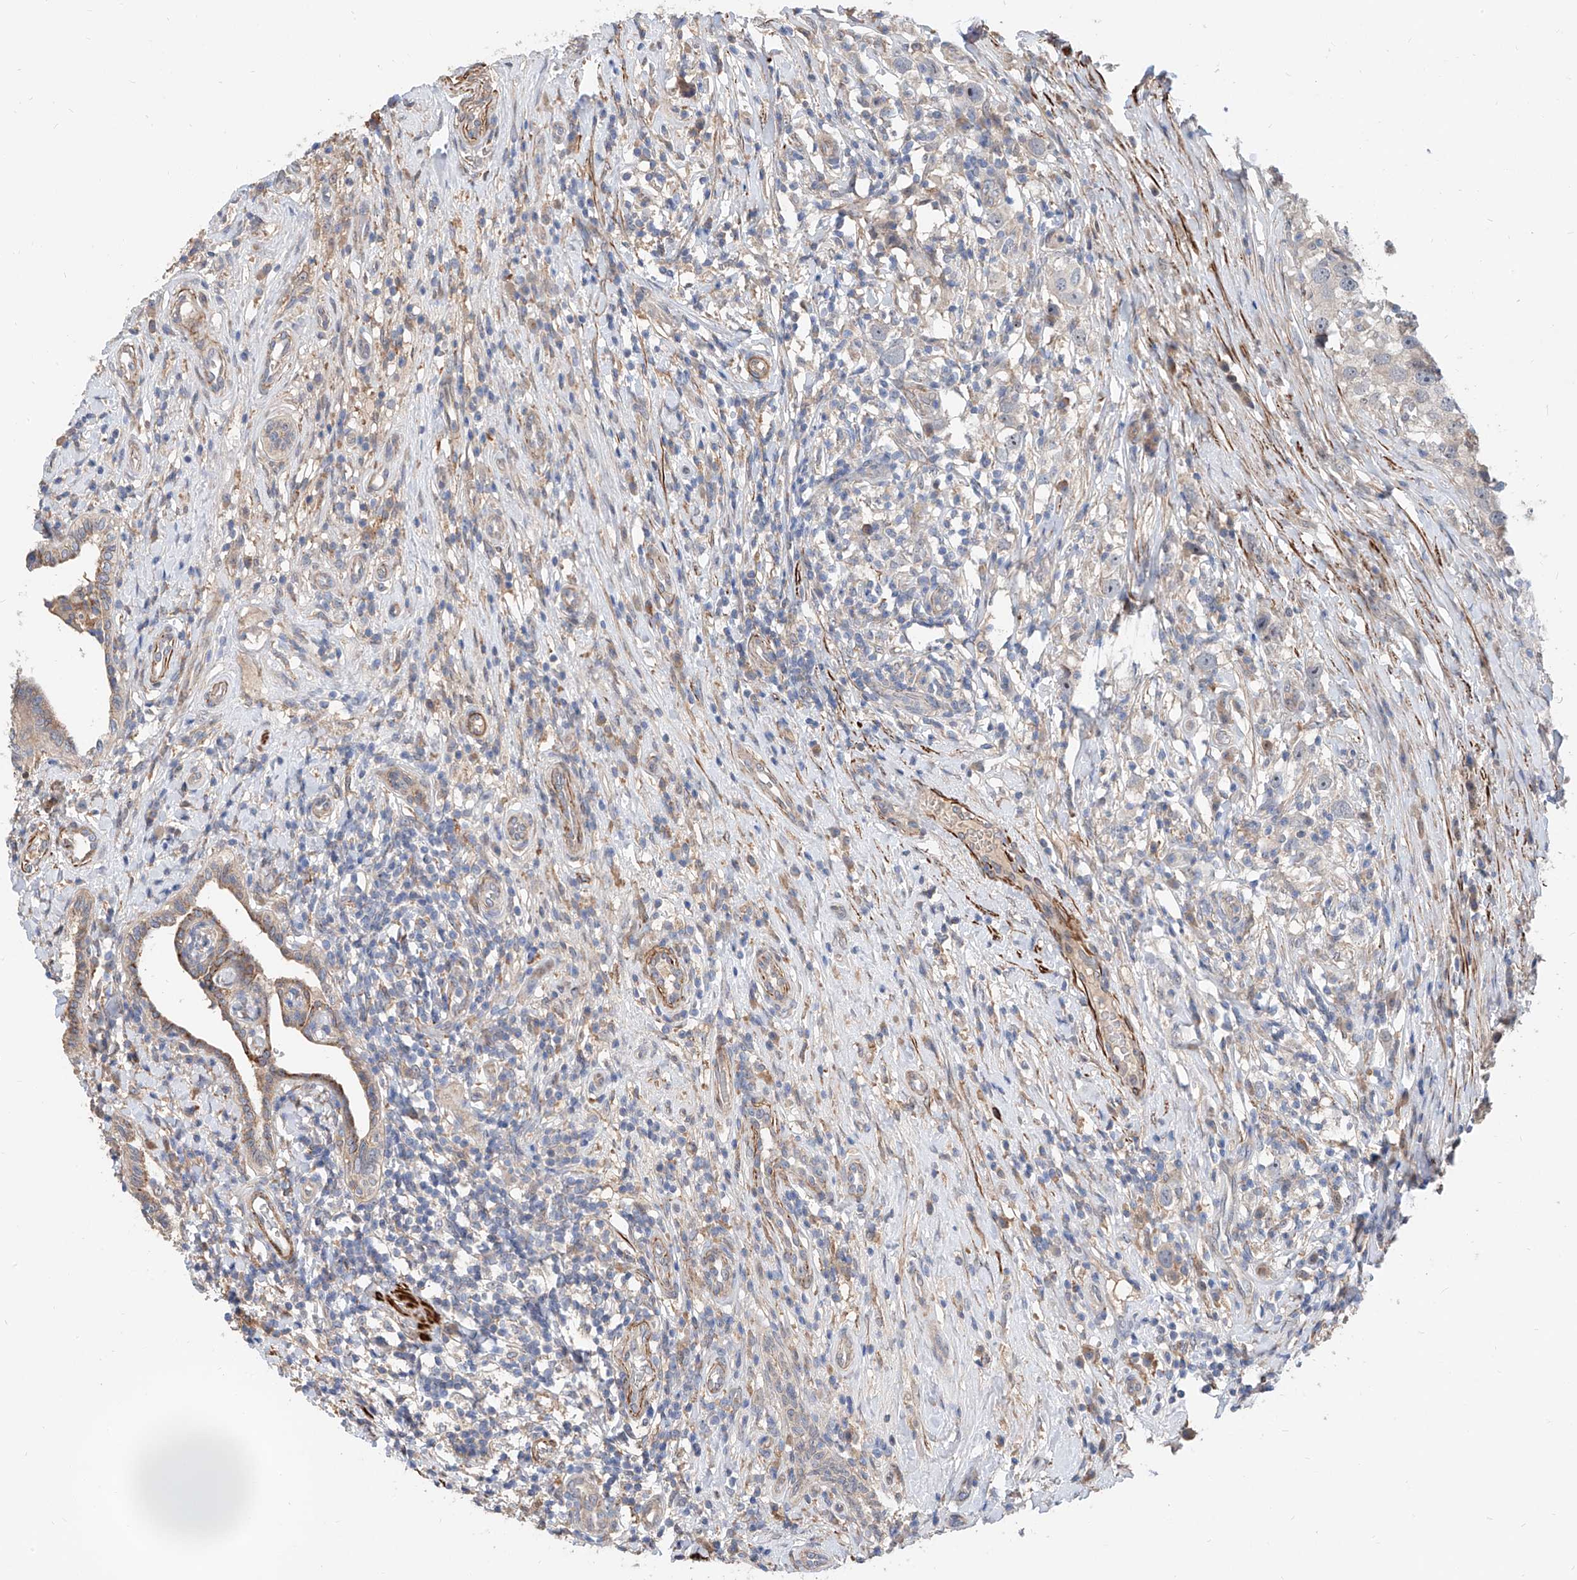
{"staining": {"intensity": "negative", "quantity": "none", "location": "none"}, "tissue": "testis cancer", "cell_type": "Tumor cells", "image_type": "cancer", "snomed": [{"axis": "morphology", "description": "Seminoma, NOS"}, {"axis": "topography", "description": "Testis"}], "caption": "The IHC image has no significant staining in tumor cells of testis cancer tissue. (DAB IHC, high magnification).", "gene": "MAGEE2", "patient": {"sex": "male", "age": 49}}